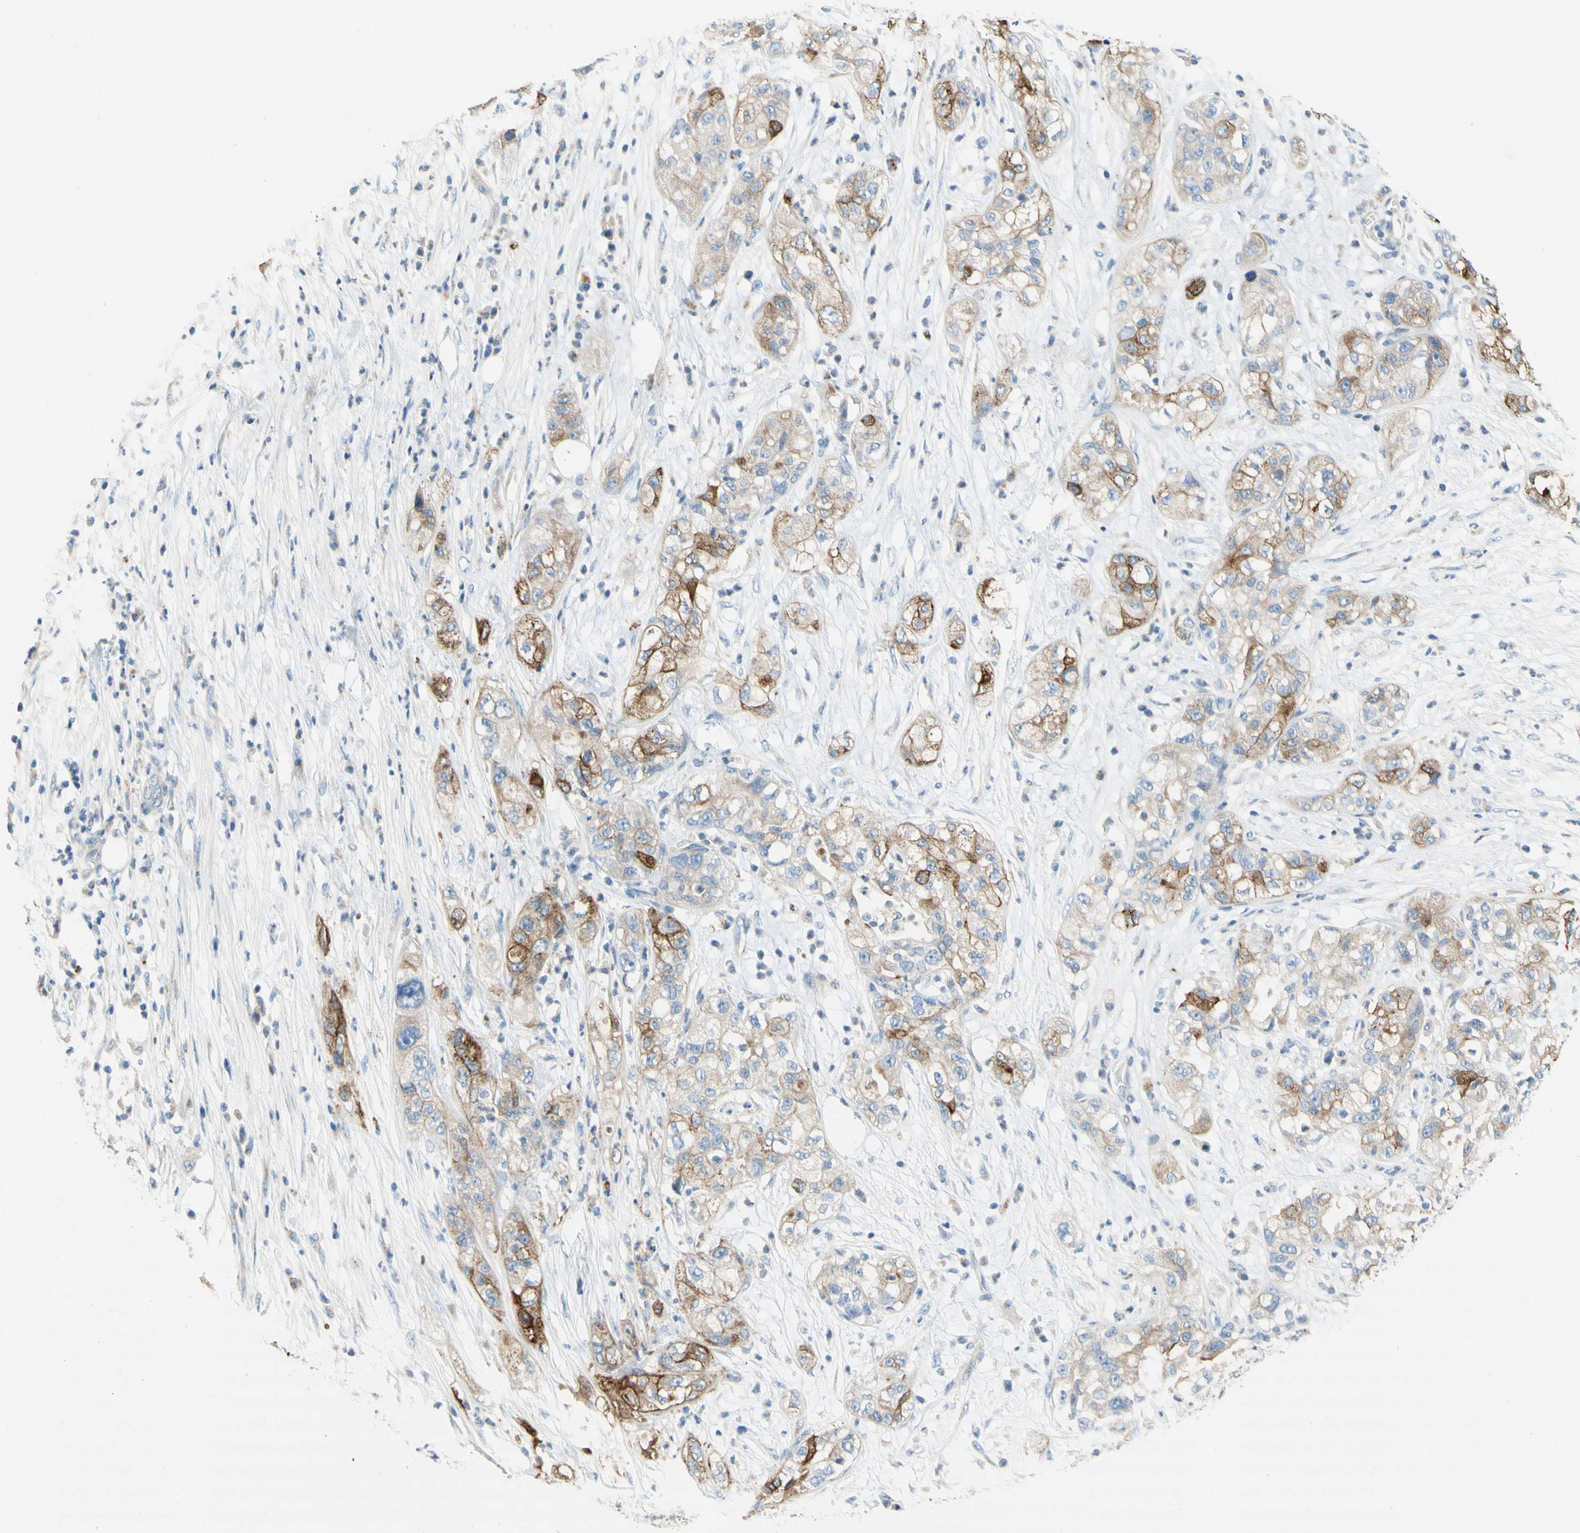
{"staining": {"intensity": "moderate", "quantity": "25%-75%", "location": "cytoplasmic/membranous"}, "tissue": "pancreatic cancer", "cell_type": "Tumor cells", "image_type": "cancer", "snomed": [{"axis": "morphology", "description": "Adenocarcinoma, NOS"}, {"axis": "topography", "description": "Pancreas"}], "caption": "The image displays immunohistochemical staining of pancreatic cancer. There is moderate cytoplasmic/membranous staining is appreciated in approximately 25%-75% of tumor cells.", "gene": "F3", "patient": {"sex": "female", "age": 78}}